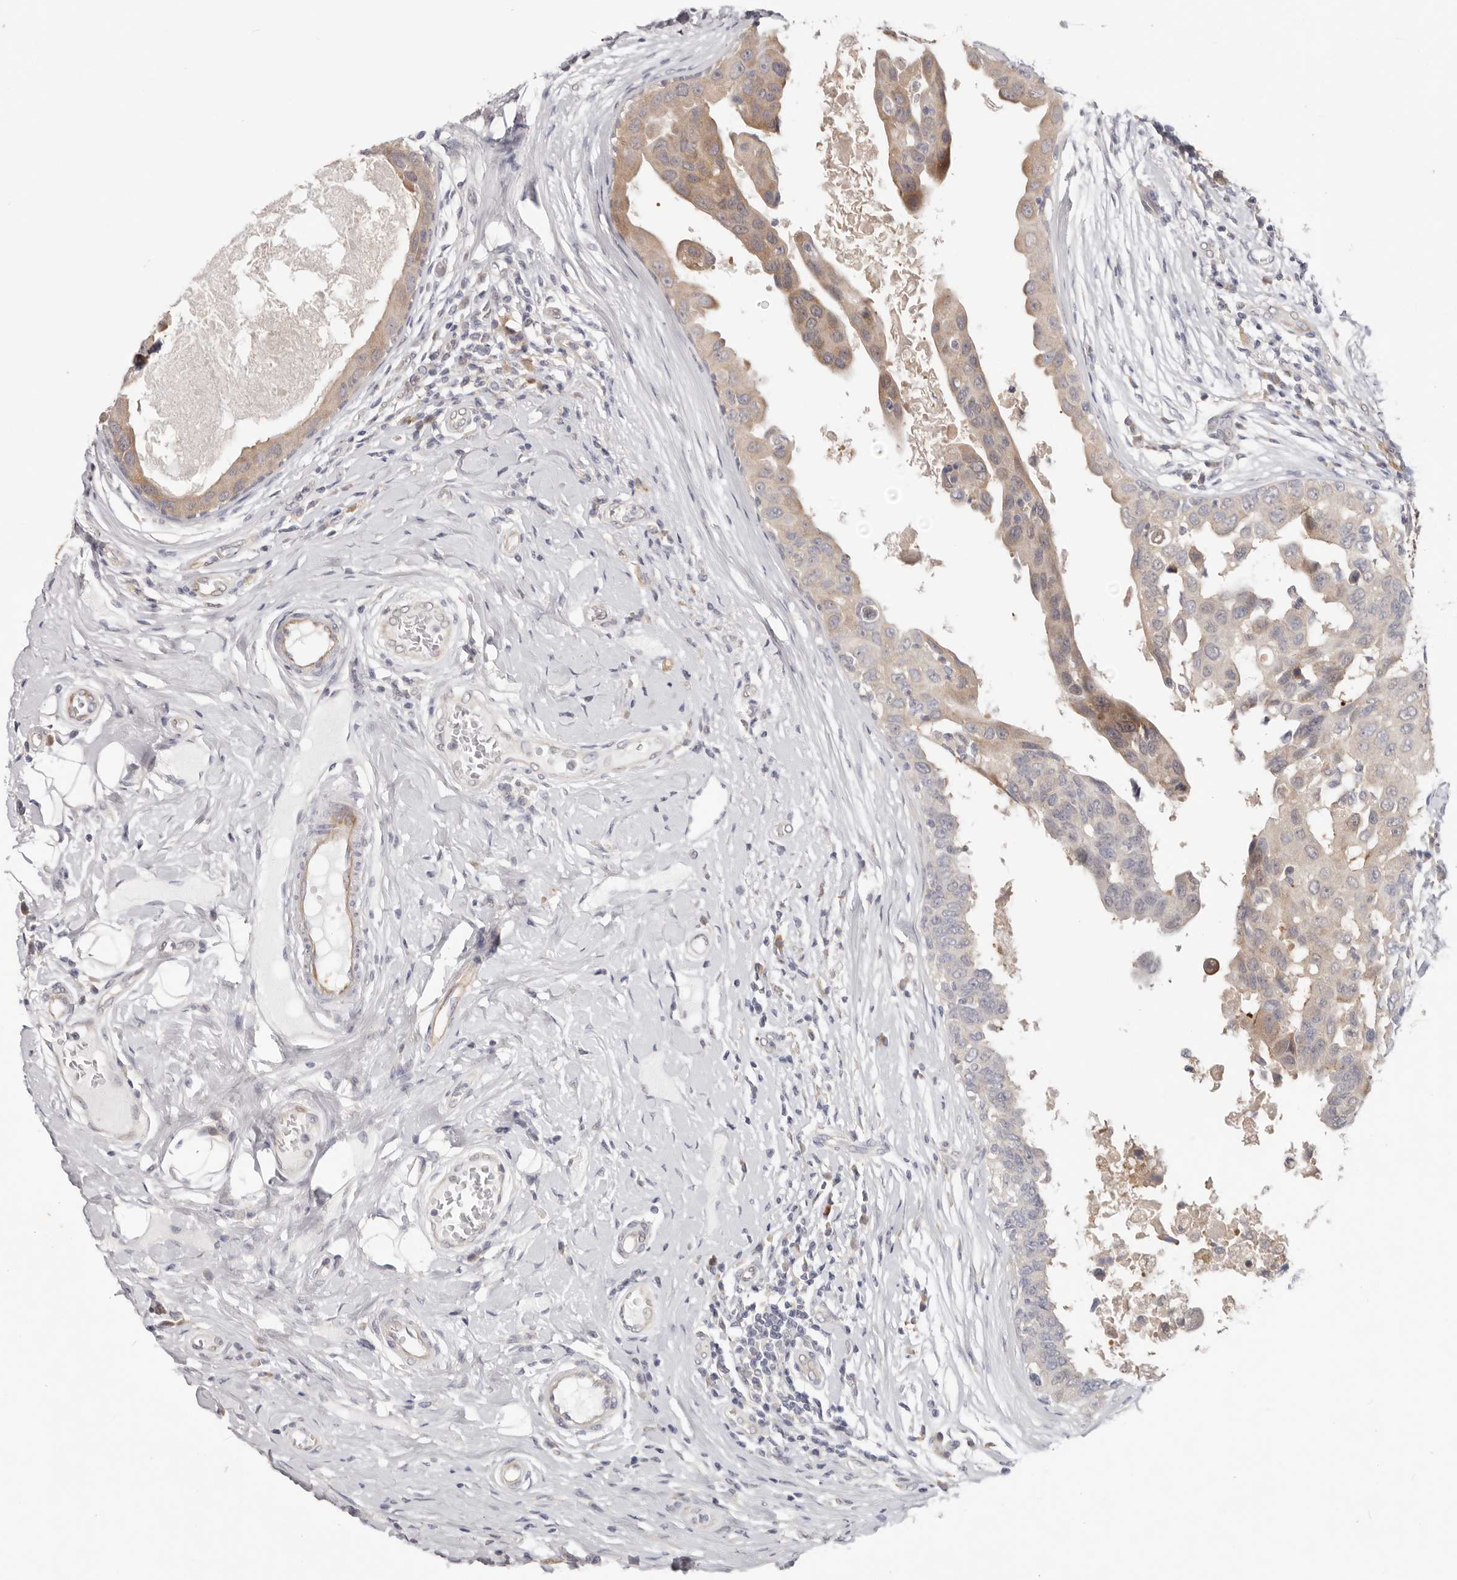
{"staining": {"intensity": "moderate", "quantity": "<25%", "location": "cytoplasmic/membranous"}, "tissue": "breast cancer", "cell_type": "Tumor cells", "image_type": "cancer", "snomed": [{"axis": "morphology", "description": "Duct carcinoma"}, {"axis": "topography", "description": "Breast"}], "caption": "A brown stain highlights moderate cytoplasmic/membranous staining of a protein in human infiltrating ductal carcinoma (breast) tumor cells.", "gene": "WDR77", "patient": {"sex": "female", "age": 27}}